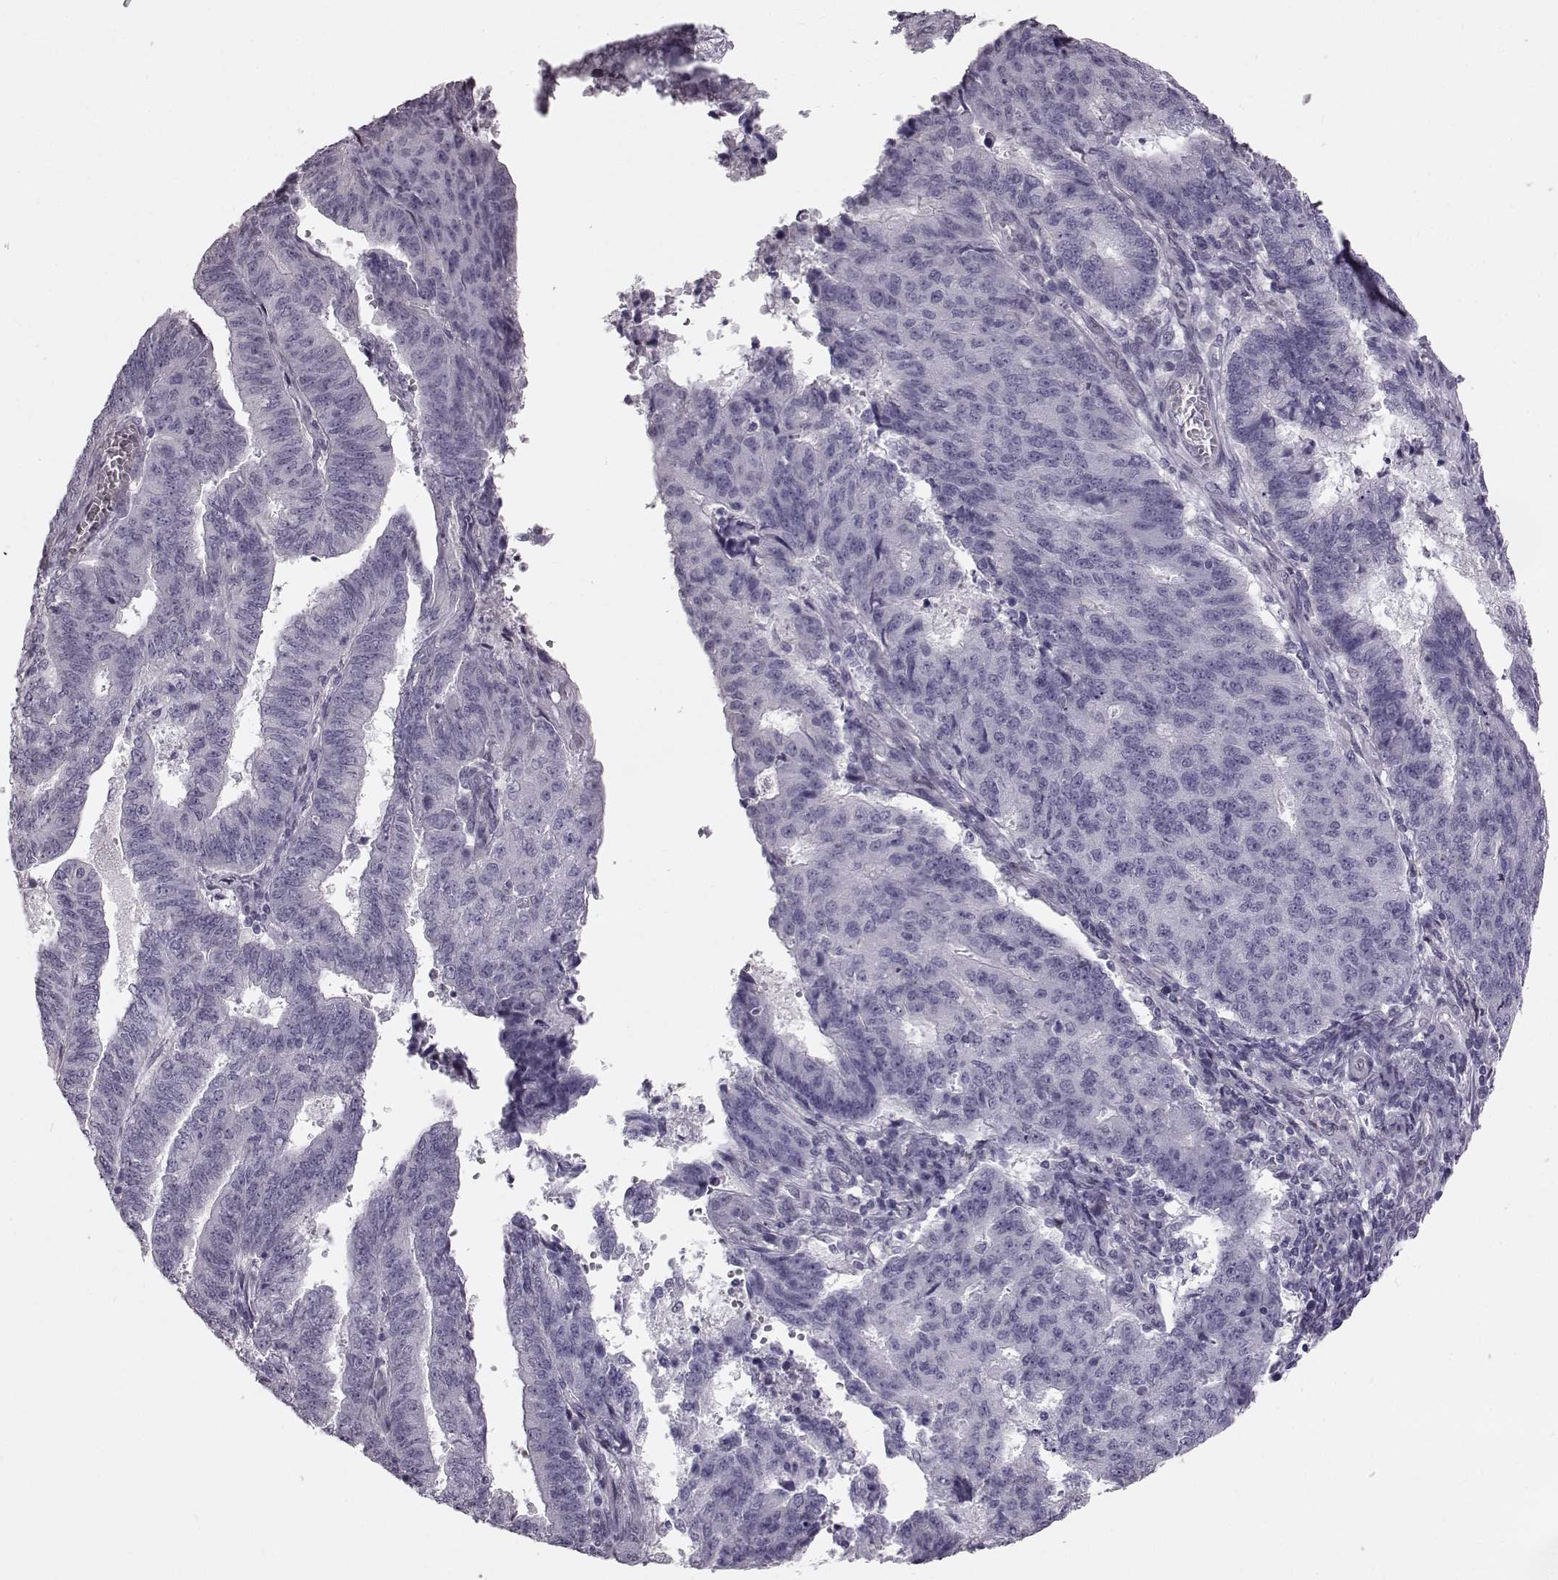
{"staining": {"intensity": "negative", "quantity": "none", "location": "none"}, "tissue": "endometrial cancer", "cell_type": "Tumor cells", "image_type": "cancer", "snomed": [{"axis": "morphology", "description": "Adenocarcinoma, NOS"}, {"axis": "topography", "description": "Endometrium"}], "caption": "Endometrial adenocarcinoma stained for a protein using IHC shows no expression tumor cells.", "gene": "TCHHL1", "patient": {"sex": "female", "age": 82}}